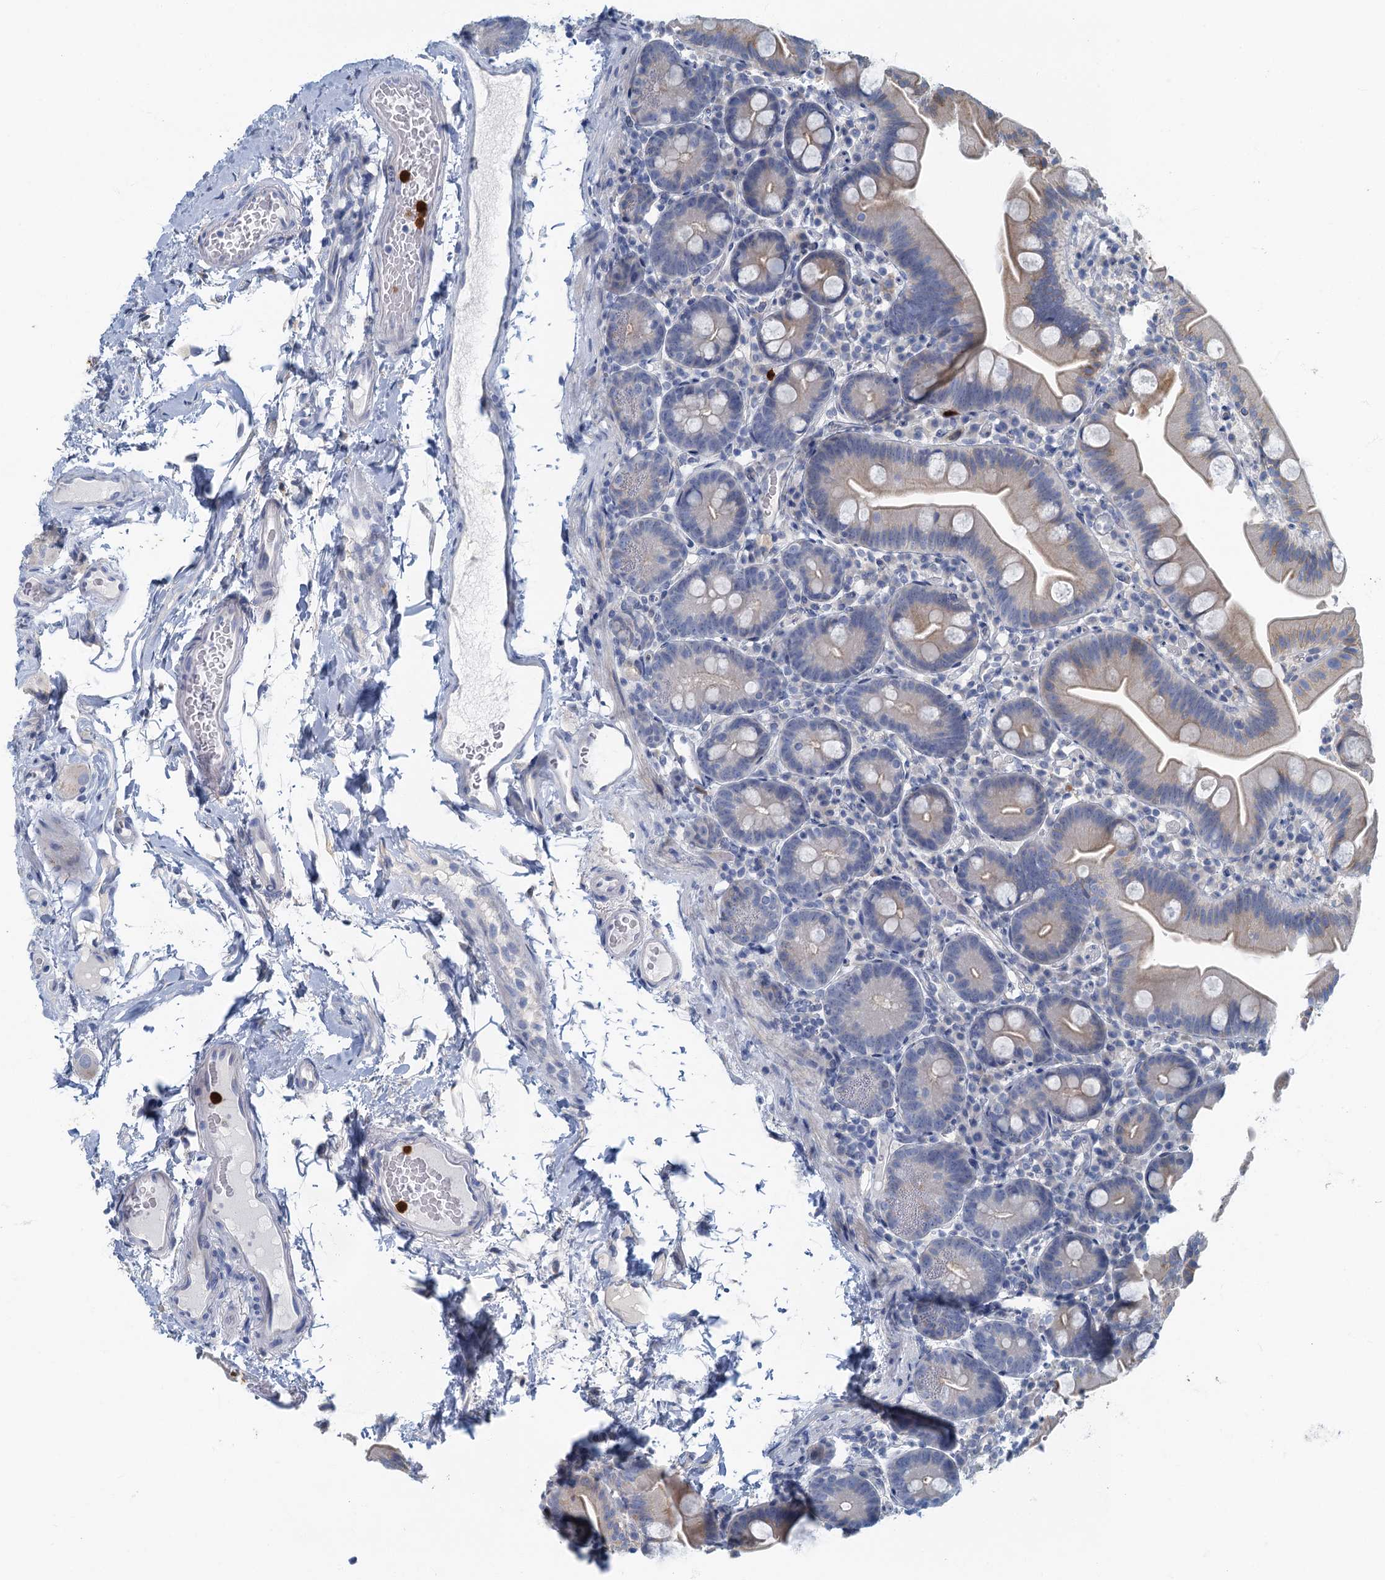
{"staining": {"intensity": "weak", "quantity": "<25%", "location": "cytoplasmic/membranous"}, "tissue": "small intestine", "cell_type": "Glandular cells", "image_type": "normal", "snomed": [{"axis": "morphology", "description": "Normal tissue, NOS"}, {"axis": "topography", "description": "Small intestine"}], "caption": "Human small intestine stained for a protein using IHC shows no staining in glandular cells.", "gene": "ANKDD1A", "patient": {"sex": "female", "age": 68}}